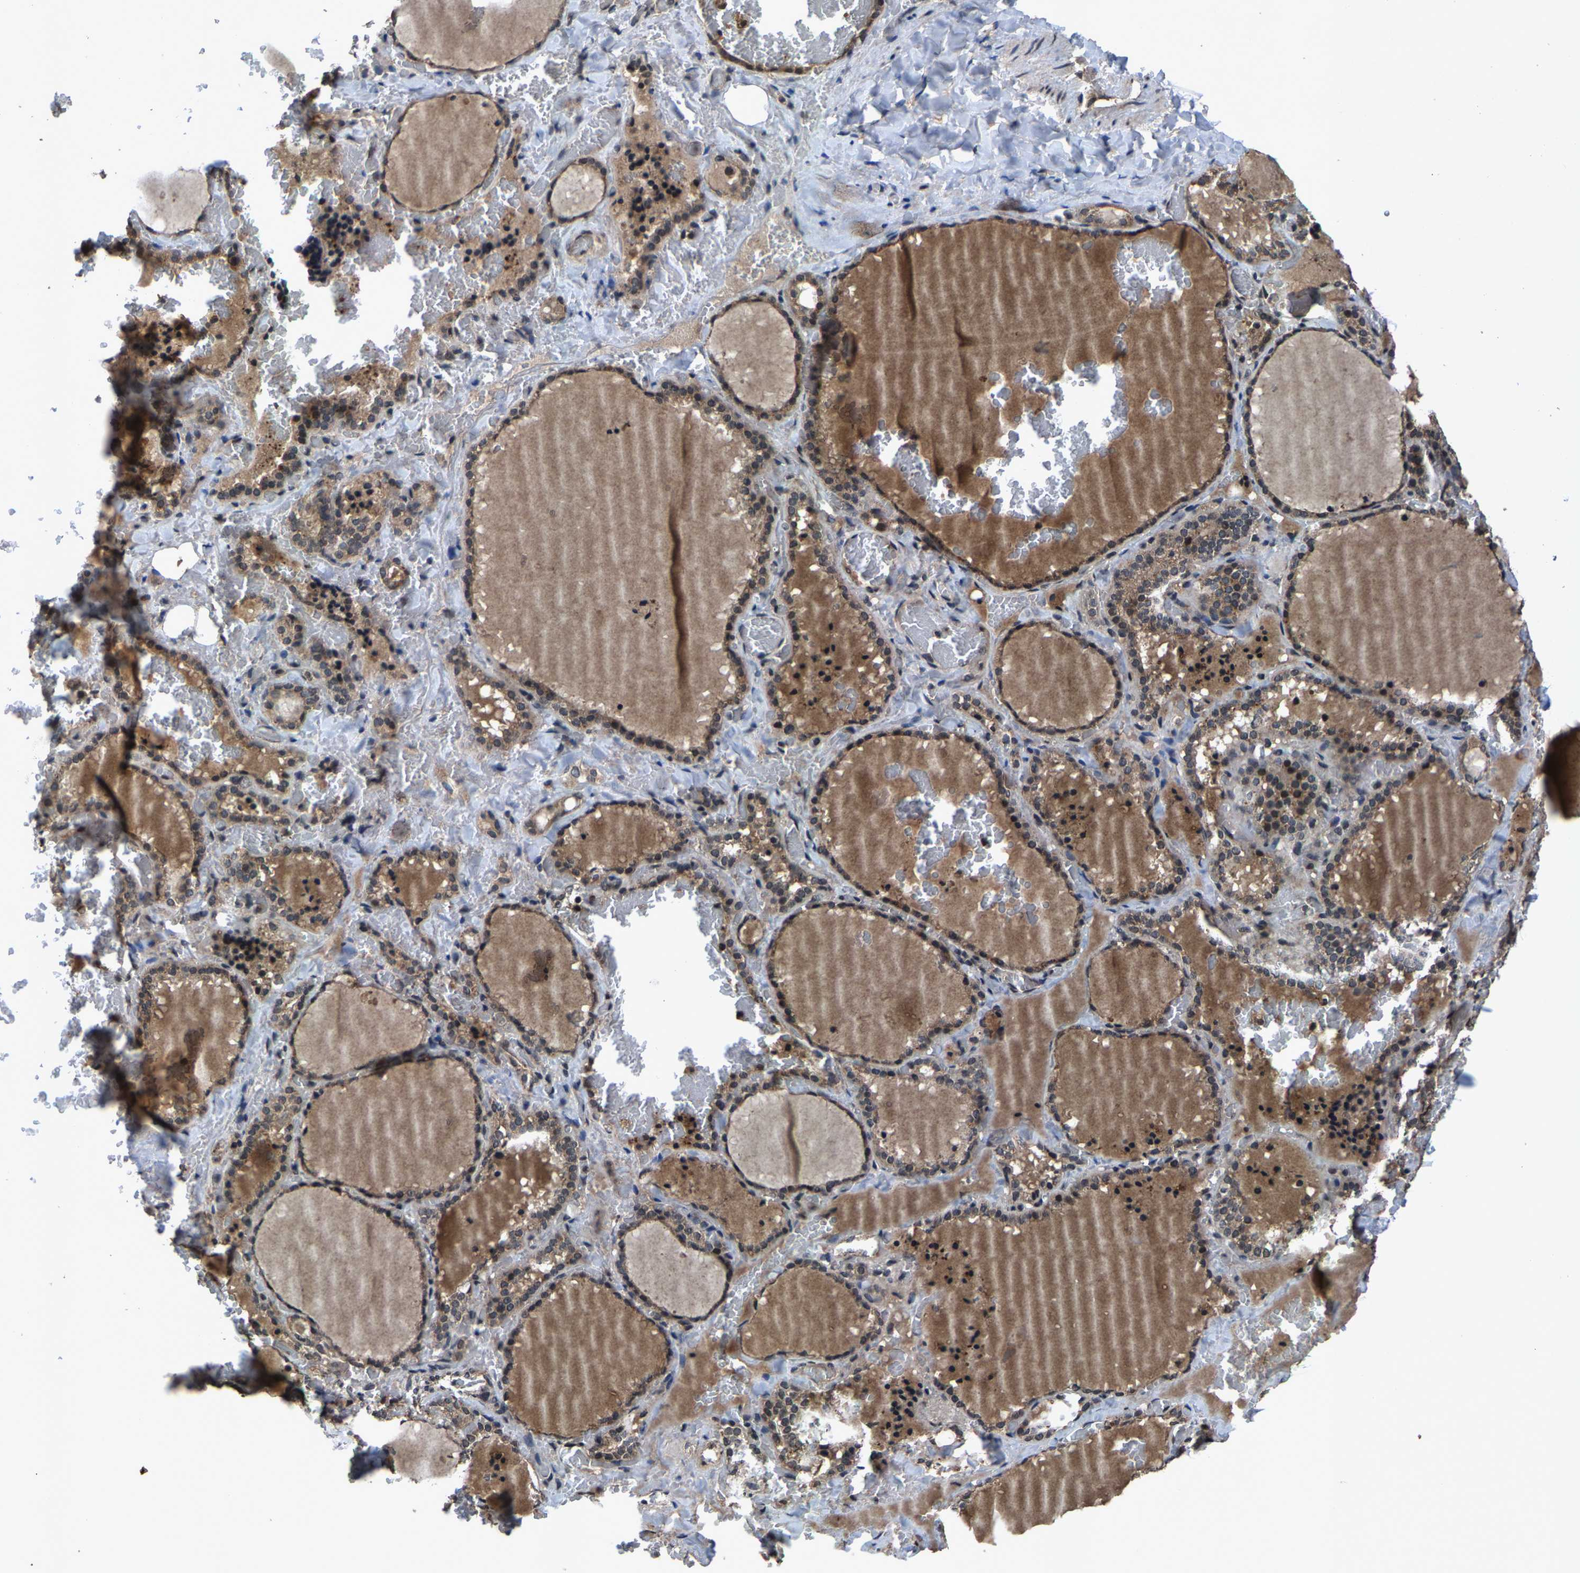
{"staining": {"intensity": "moderate", "quantity": ">75%", "location": "cytoplasmic/membranous"}, "tissue": "thyroid gland", "cell_type": "Glandular cells", "image_type": "normal", "snomed": [{"axis": "morphology", "description": "Normal tissue, NOS"}, {"axis": "topography", "description": "Thyroid gland"}], "caption": "Immunohistochemistry image of benign thyroid gland stained for a protein (brown), which shows medium levels of moderate cytoplasmic/membranous expression in approximately >75% of glandular cells.", "gene": "HUWE1", "patient": {"sex": "female", "age": 22}}